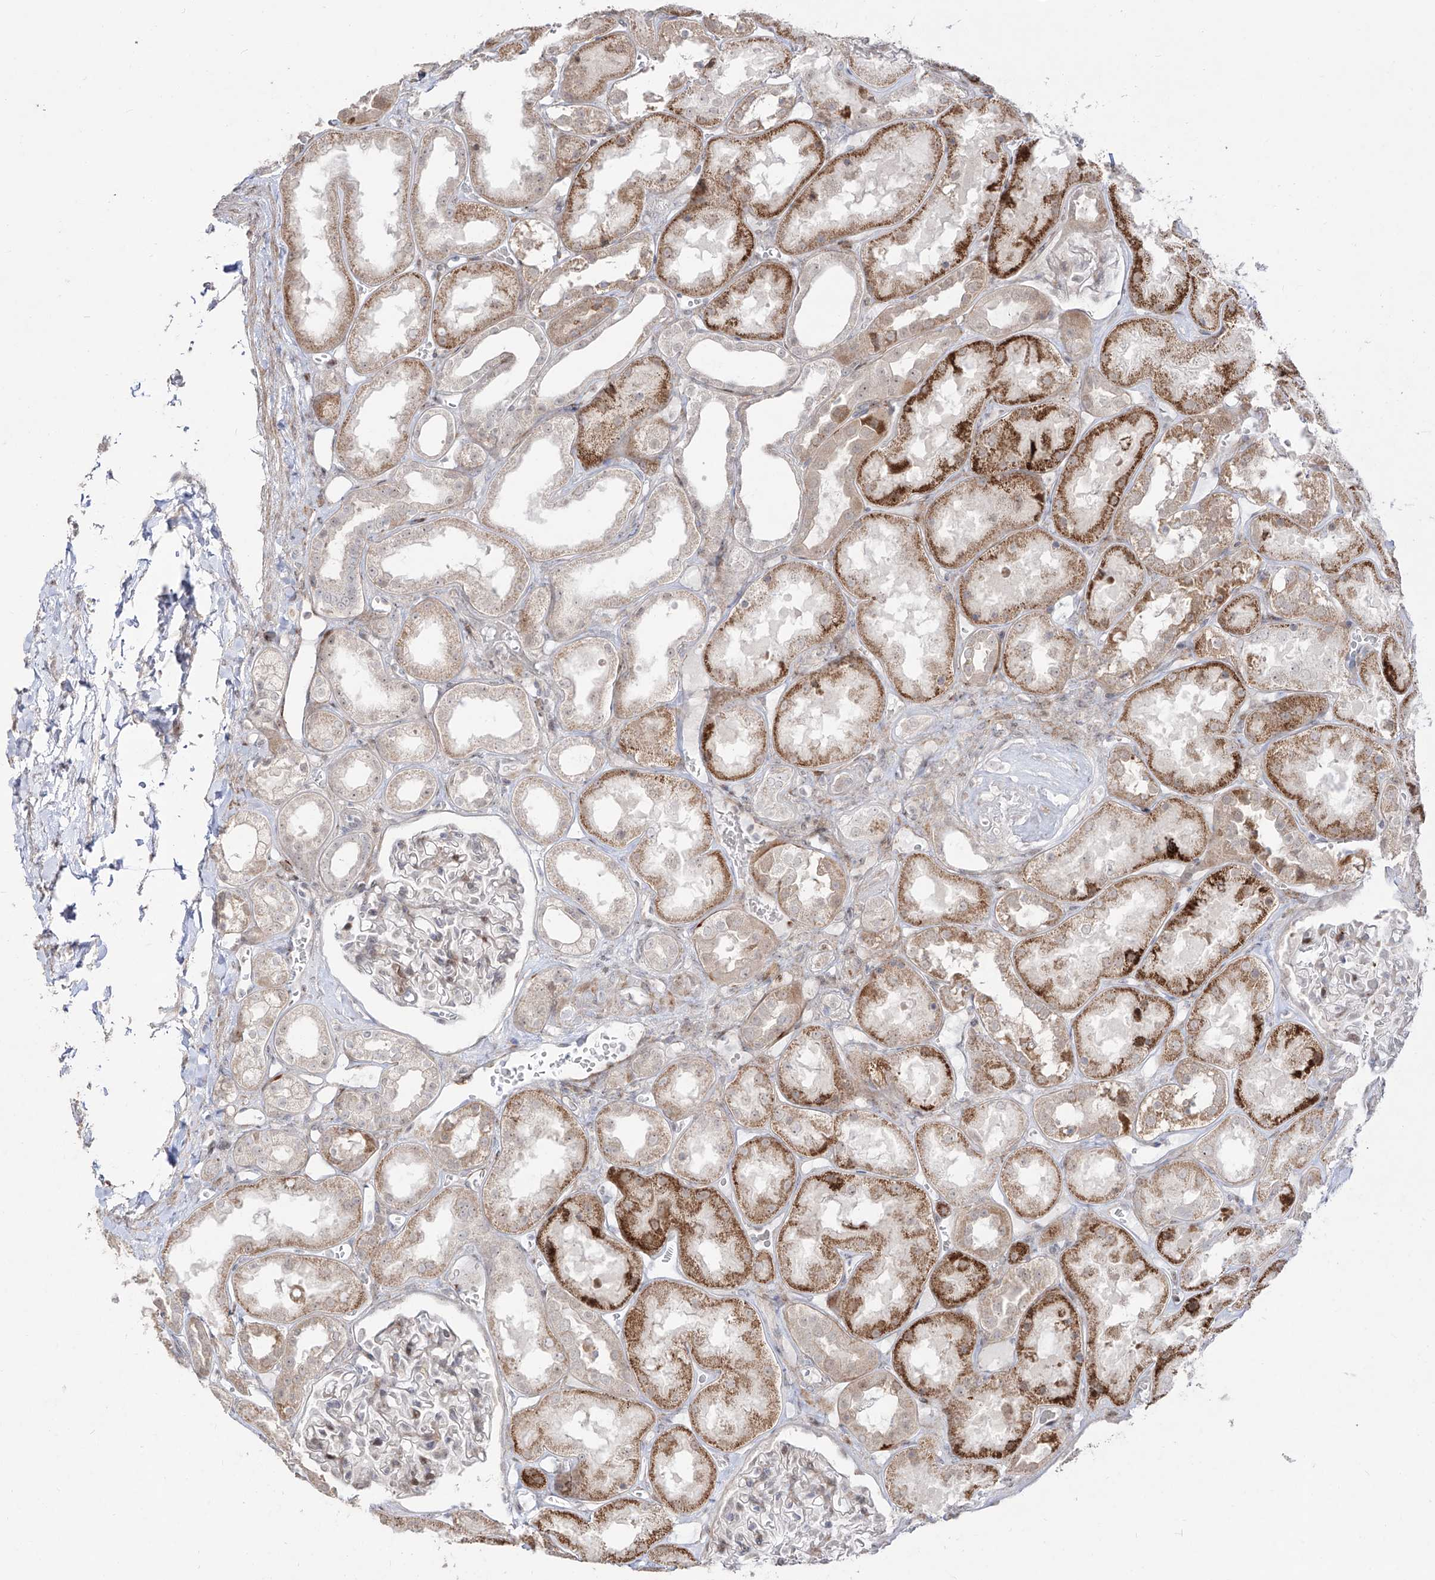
{"staining": {"intensity": "moderate", "quantity": "<25%", "location": "nuclear"}, "tissue": "kidney", "cell_type": "Cells in glomeruli", "image_type": "normal", "snomed": [{"axis": "morphology", "description": "Normal tissue, NOS"}, {"axis": "topography", "description": "Kidney"}], "caption": "Cells in glomeruli display low levels of moderate nuclear staining in about <25% of cells in normal kidney.", "gene": "ZNF180", "patient": {"sex": "male", "age": 70}}